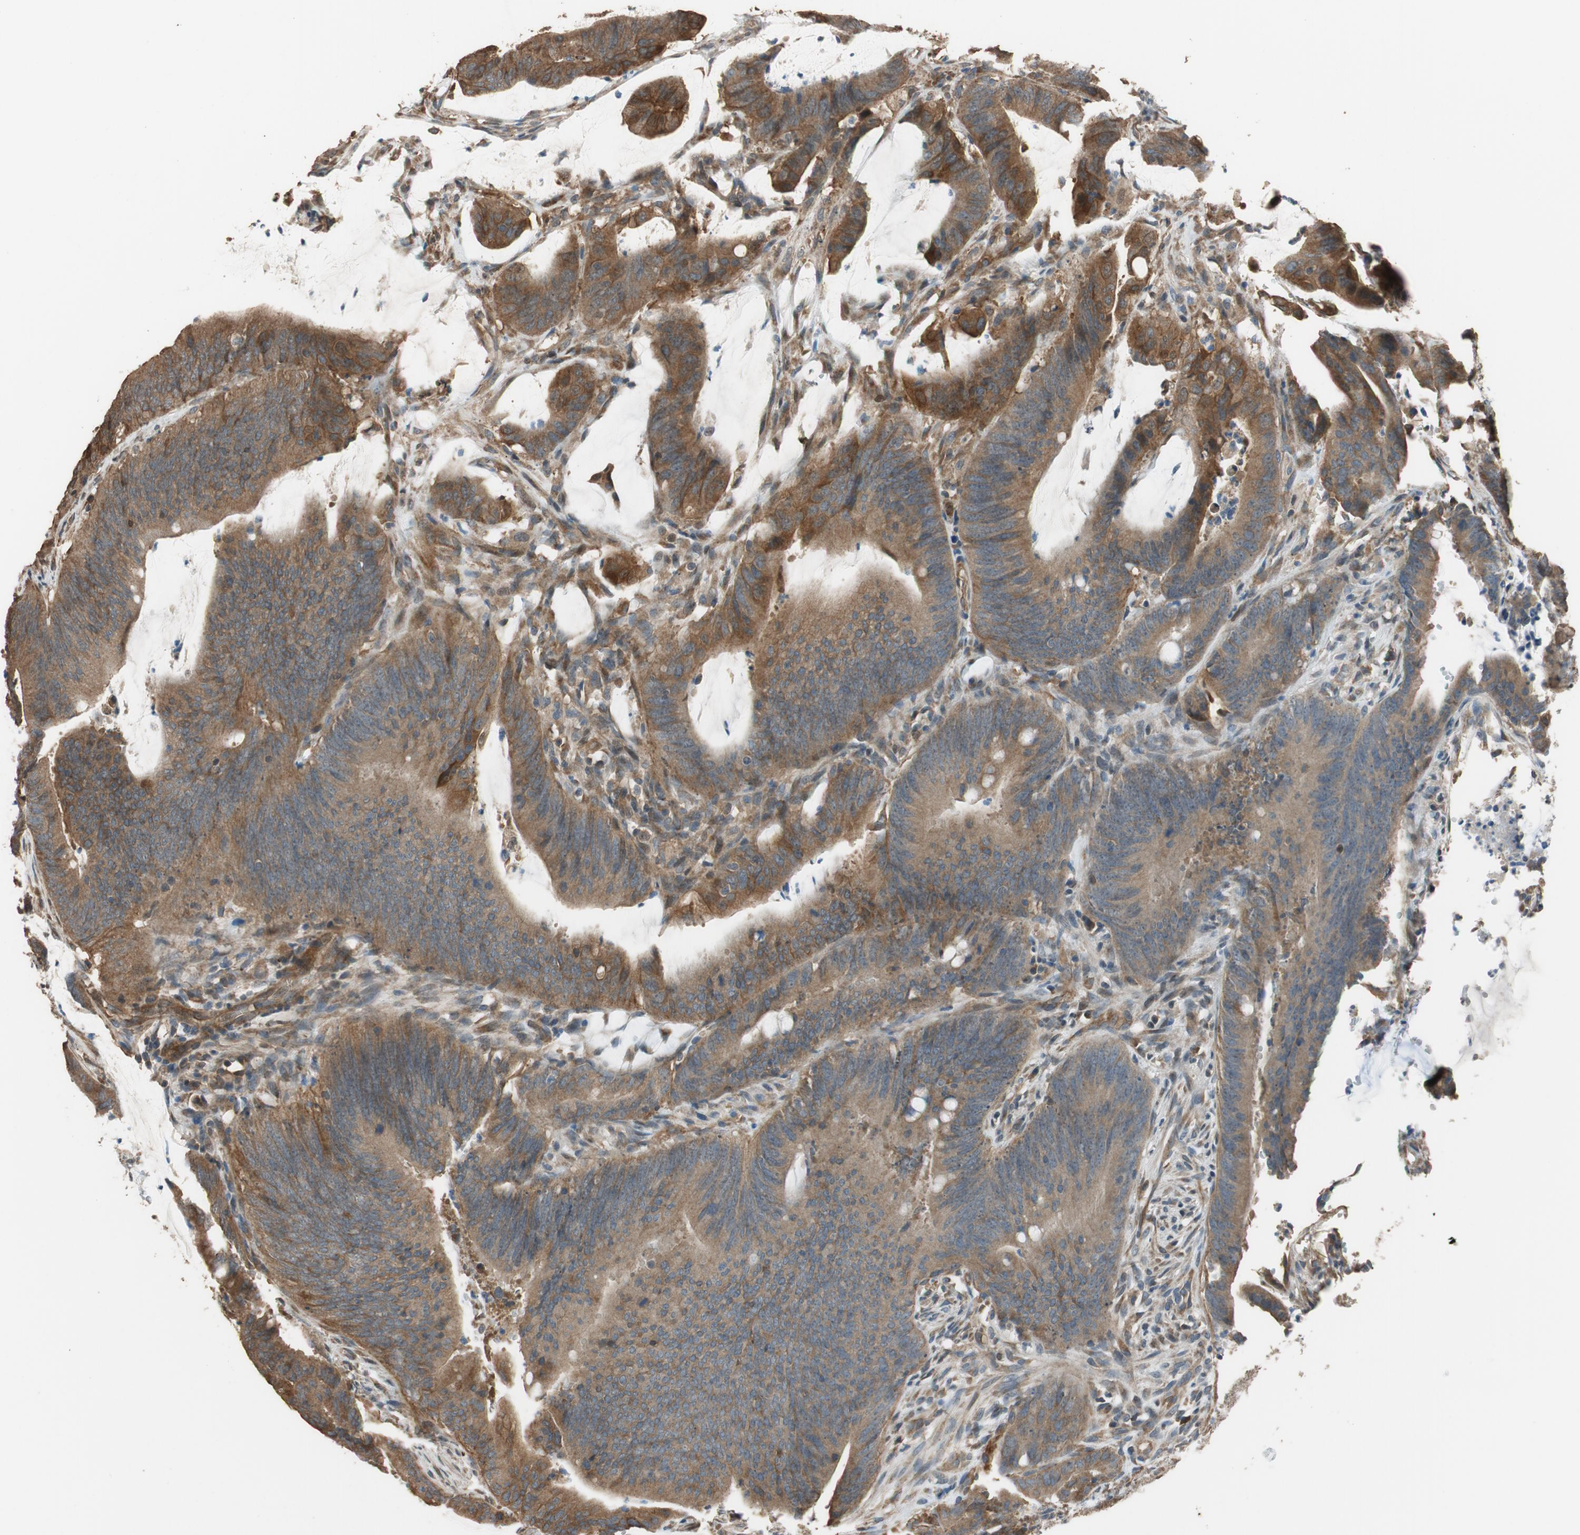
{"staining": {"intensity": "moderate", "quantity": ">75%", "location": "cytoplasmic/membranous"}, "tissue": "colorectal cancer", "cell_type": "Tumor cells", "image_type": "cancer", "snomed": [{"axis": "morphology", "description": "Adenocarcinoma, NOS"}, {"axis": "topography", "description": "Rectum"}], "caption": "Immunohistochemistry (IHC) of human adenocarcinoma (colorectal) shows medium levels of moderate cytoplasmic/membranous positivity in about >75% of tumor cells.", "gene": "MST1R", "patient": {"sex": "female", "age": 66}}